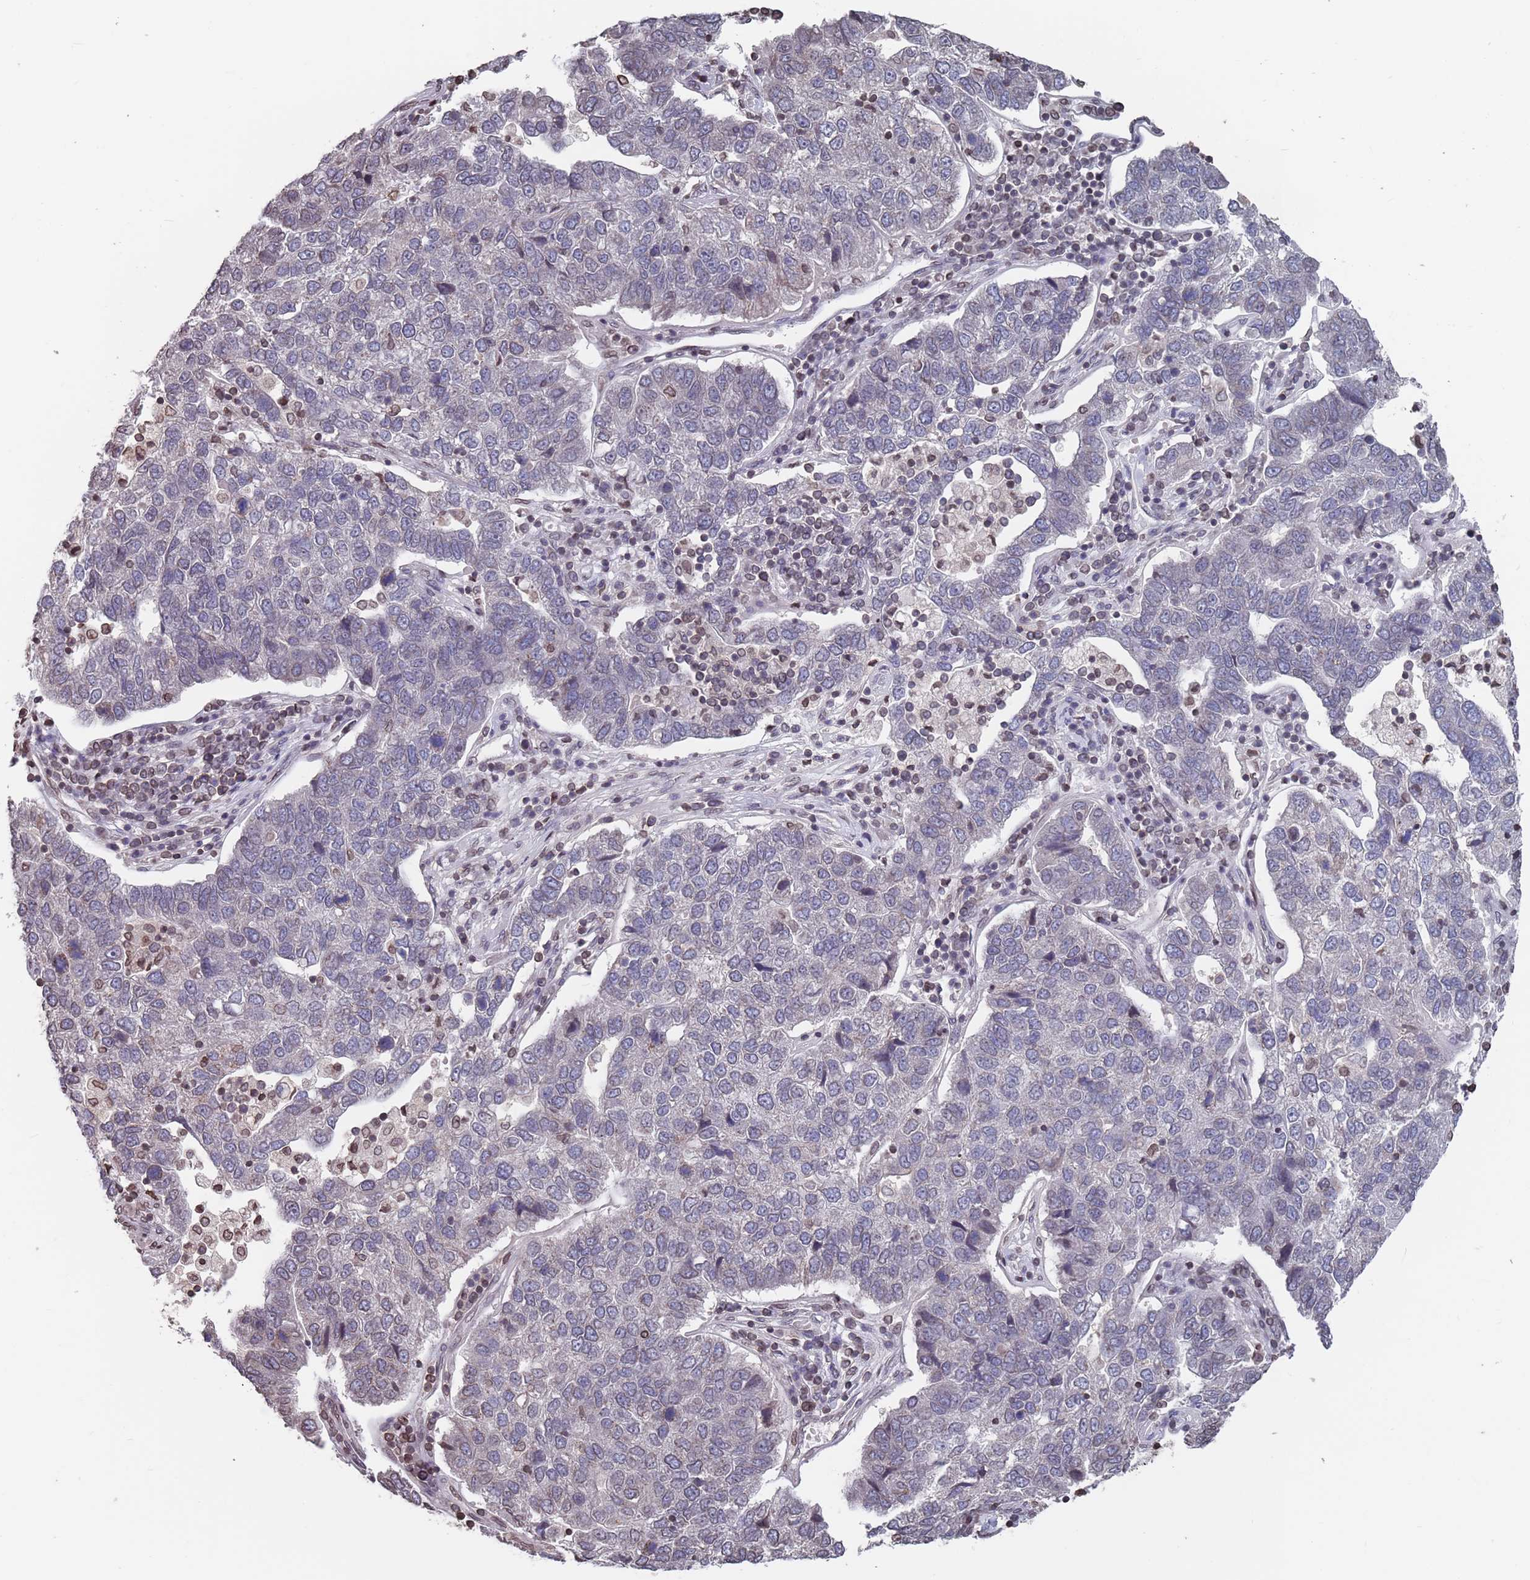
{"staining": {"intensity": "weak", "quantity": "<25%", "location": "cytoplasmic/membranous"}, "tissue": "pancreatic cancer", "cell_type": "Tumor cells", "image_type": "cancer", "snomed": [{"axis": "morphology", "description": "Adenocarcinoma, NOS"}, {"axis": "topography", "description": "Pancreas"}], "caption": "This is an immunohistochemistry (IHC) histopathology image of pancreatic adenocarcinoma. There is no staining in tumor cells.", "gene": "SDHAF3", "patient": {"sex": "female", "age": 61}}